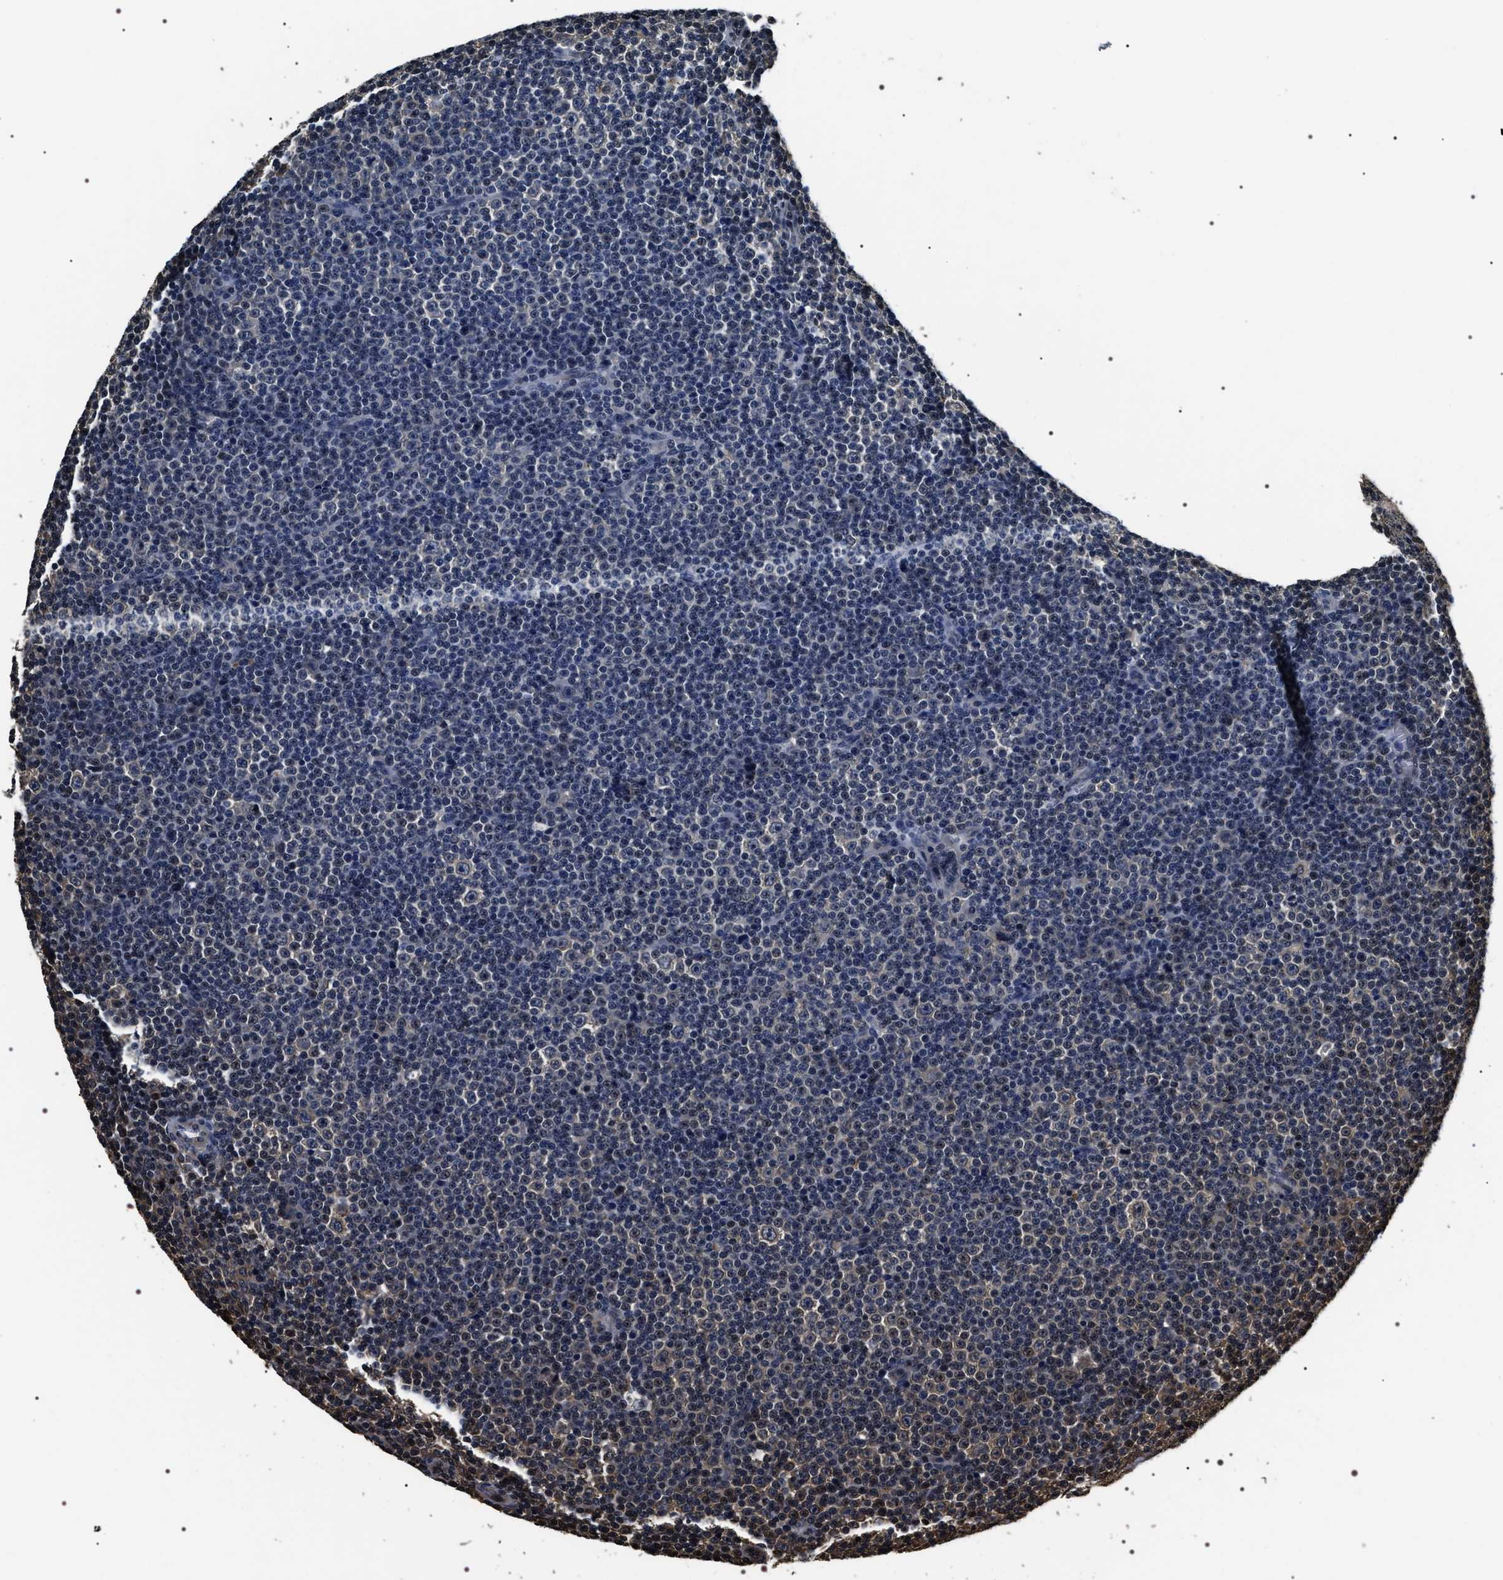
{"staining": {"intensity": "weak", "quantity": "<25%", "location": "nuclear"}, "tissue": "lymphoma", "cell_type": "Tumor cells", "image_type": "cancer", "snomed": [{"axis": "morphology", "description": "Malignant lymphoma, non-Hodgkin's type, Low grade"}, {"axis": "topography", "description": "Lymph node"}], "caption": "Tumor cells show no significant protein expression in malignant lymphoma, non-Hodgkin's type (low-grade).", "gene": "ARHGAP22", "patient": {"sex": "female", "age": 67}}